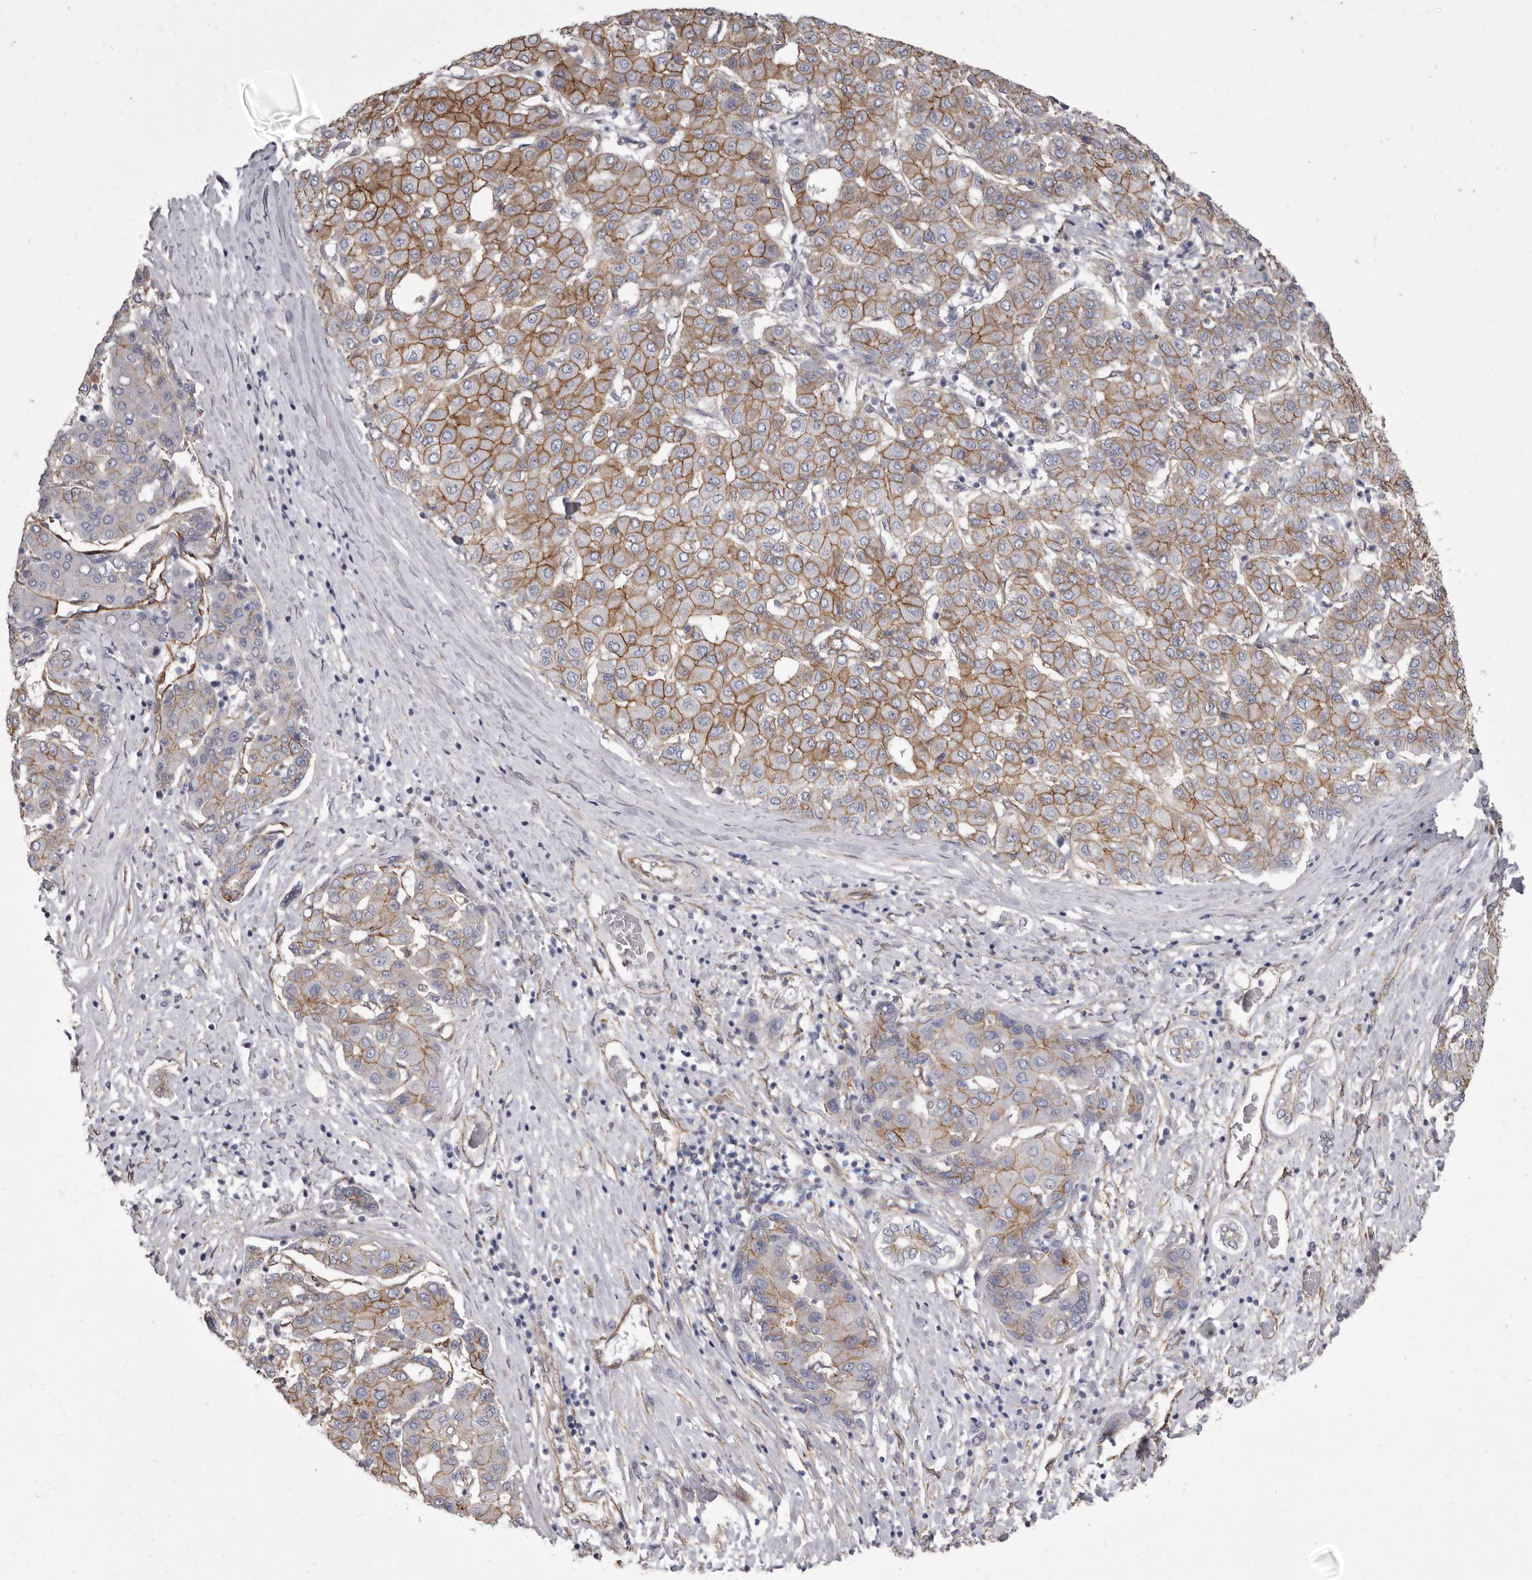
{"staining": {"intensity": "moderate", "quantity": "25%-75%", "location": "cytoplasmic/membranous"}, "tissue": "liver cancer", "cell_type": "Tumor cells", "image_type": "cancer", "snomed": [{"axis": "morphology", "description": "Carcinoma, Hepatocellular, NOS"}, {"axis": "topography", "description": "Liver"}], "caption": "Immunohistochemical staining of human liver cancer displays medium levels of moderate cytoplasmic/membranous expression in about 25%-75% of tumor cells.", "gene": "P2RX6", "patient": {"sex": "male", "age": 65}}